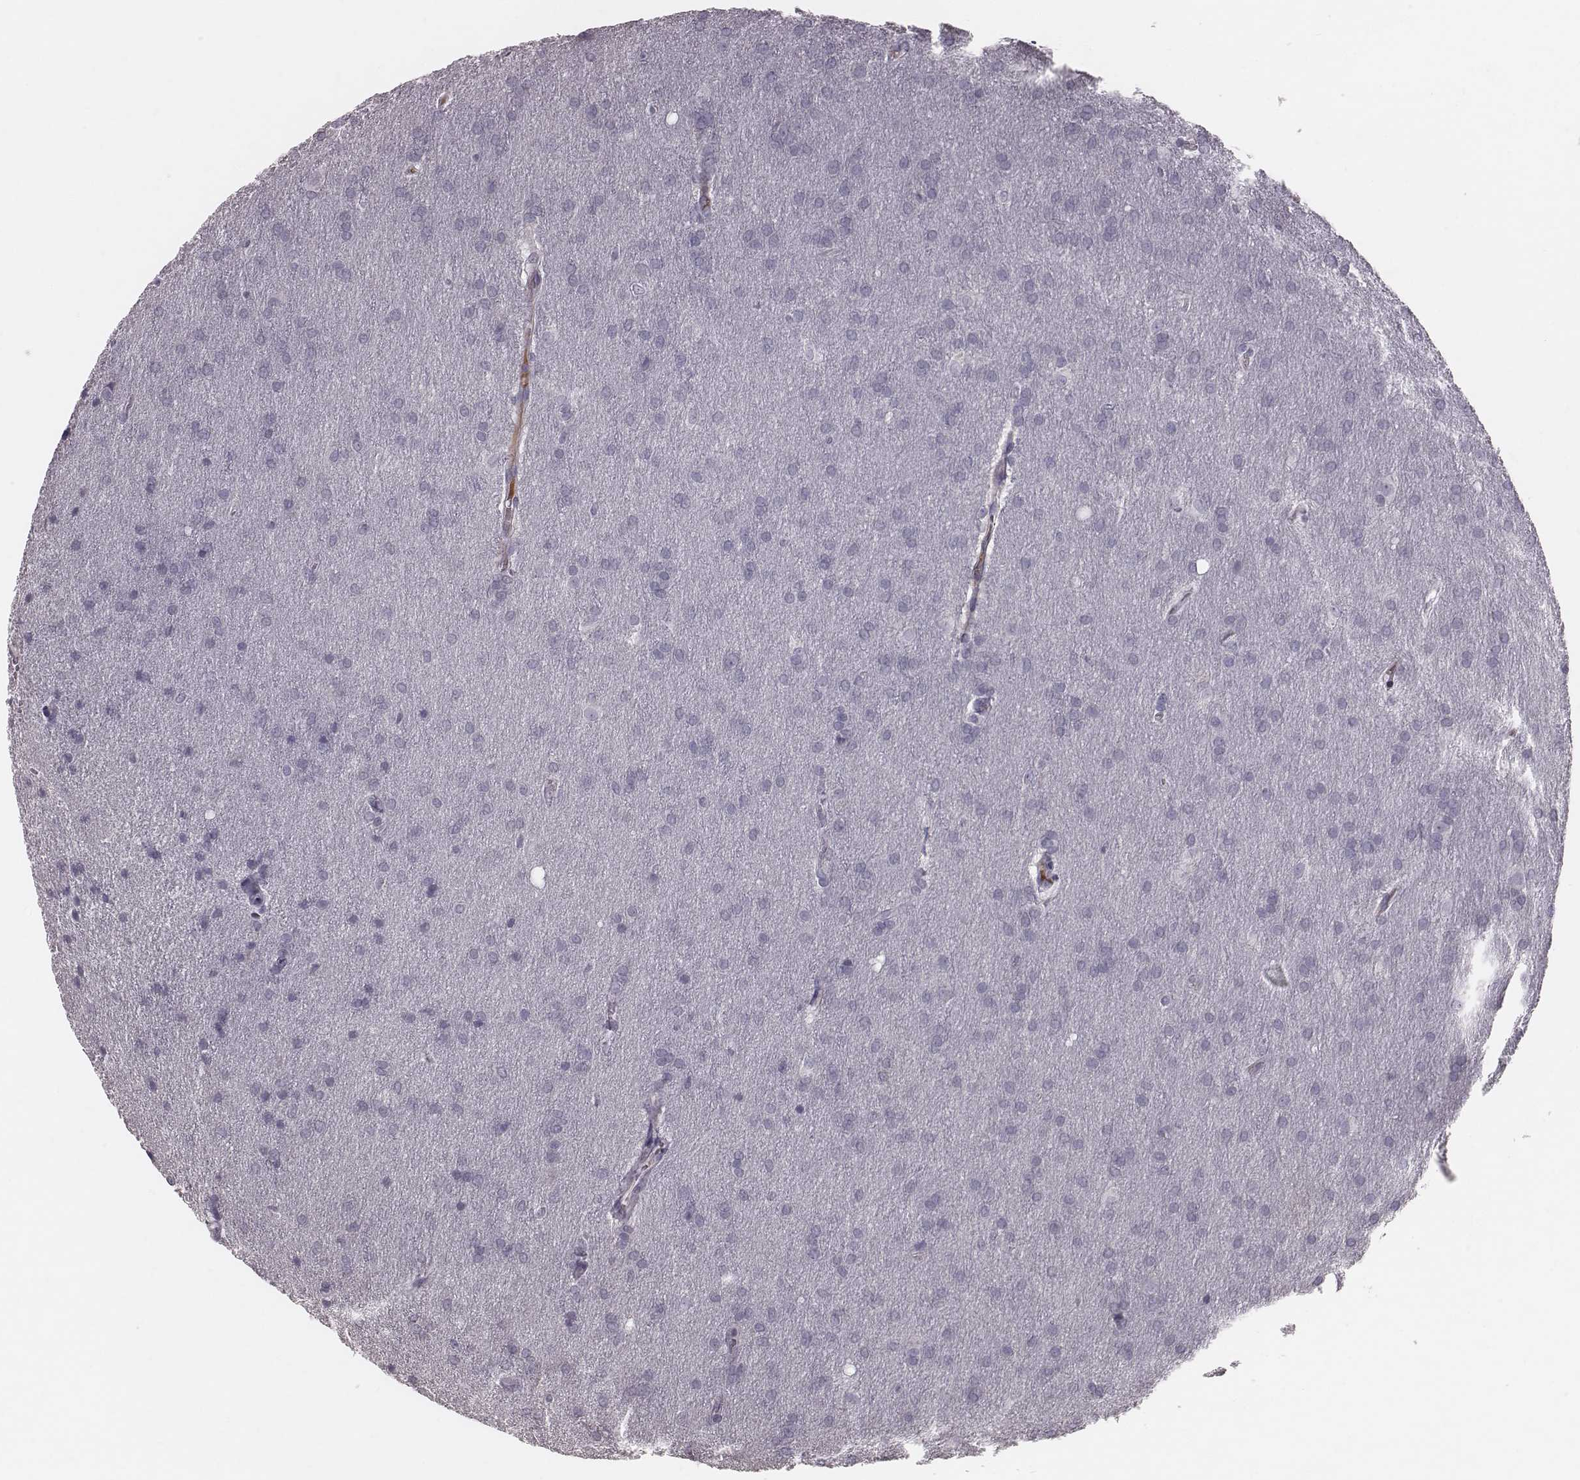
{"staining": {"intensity": "negative", "quantity": "none", "location": "none"}, "tissue": "glioma", "cell_type": "Tumor cells", "image_type": "cancer", "snomed": [{"axis": "morphology", "description": "Glioma, malignant, Low grade"}, {"axis": "topography", "description": "Brain"}], "caption": "A photomicrograph of human malignant low-grade glioma is negative for staining in tumor cells.", "gene": "CFTR", "patient": {"sex": "female", "age": 32}}